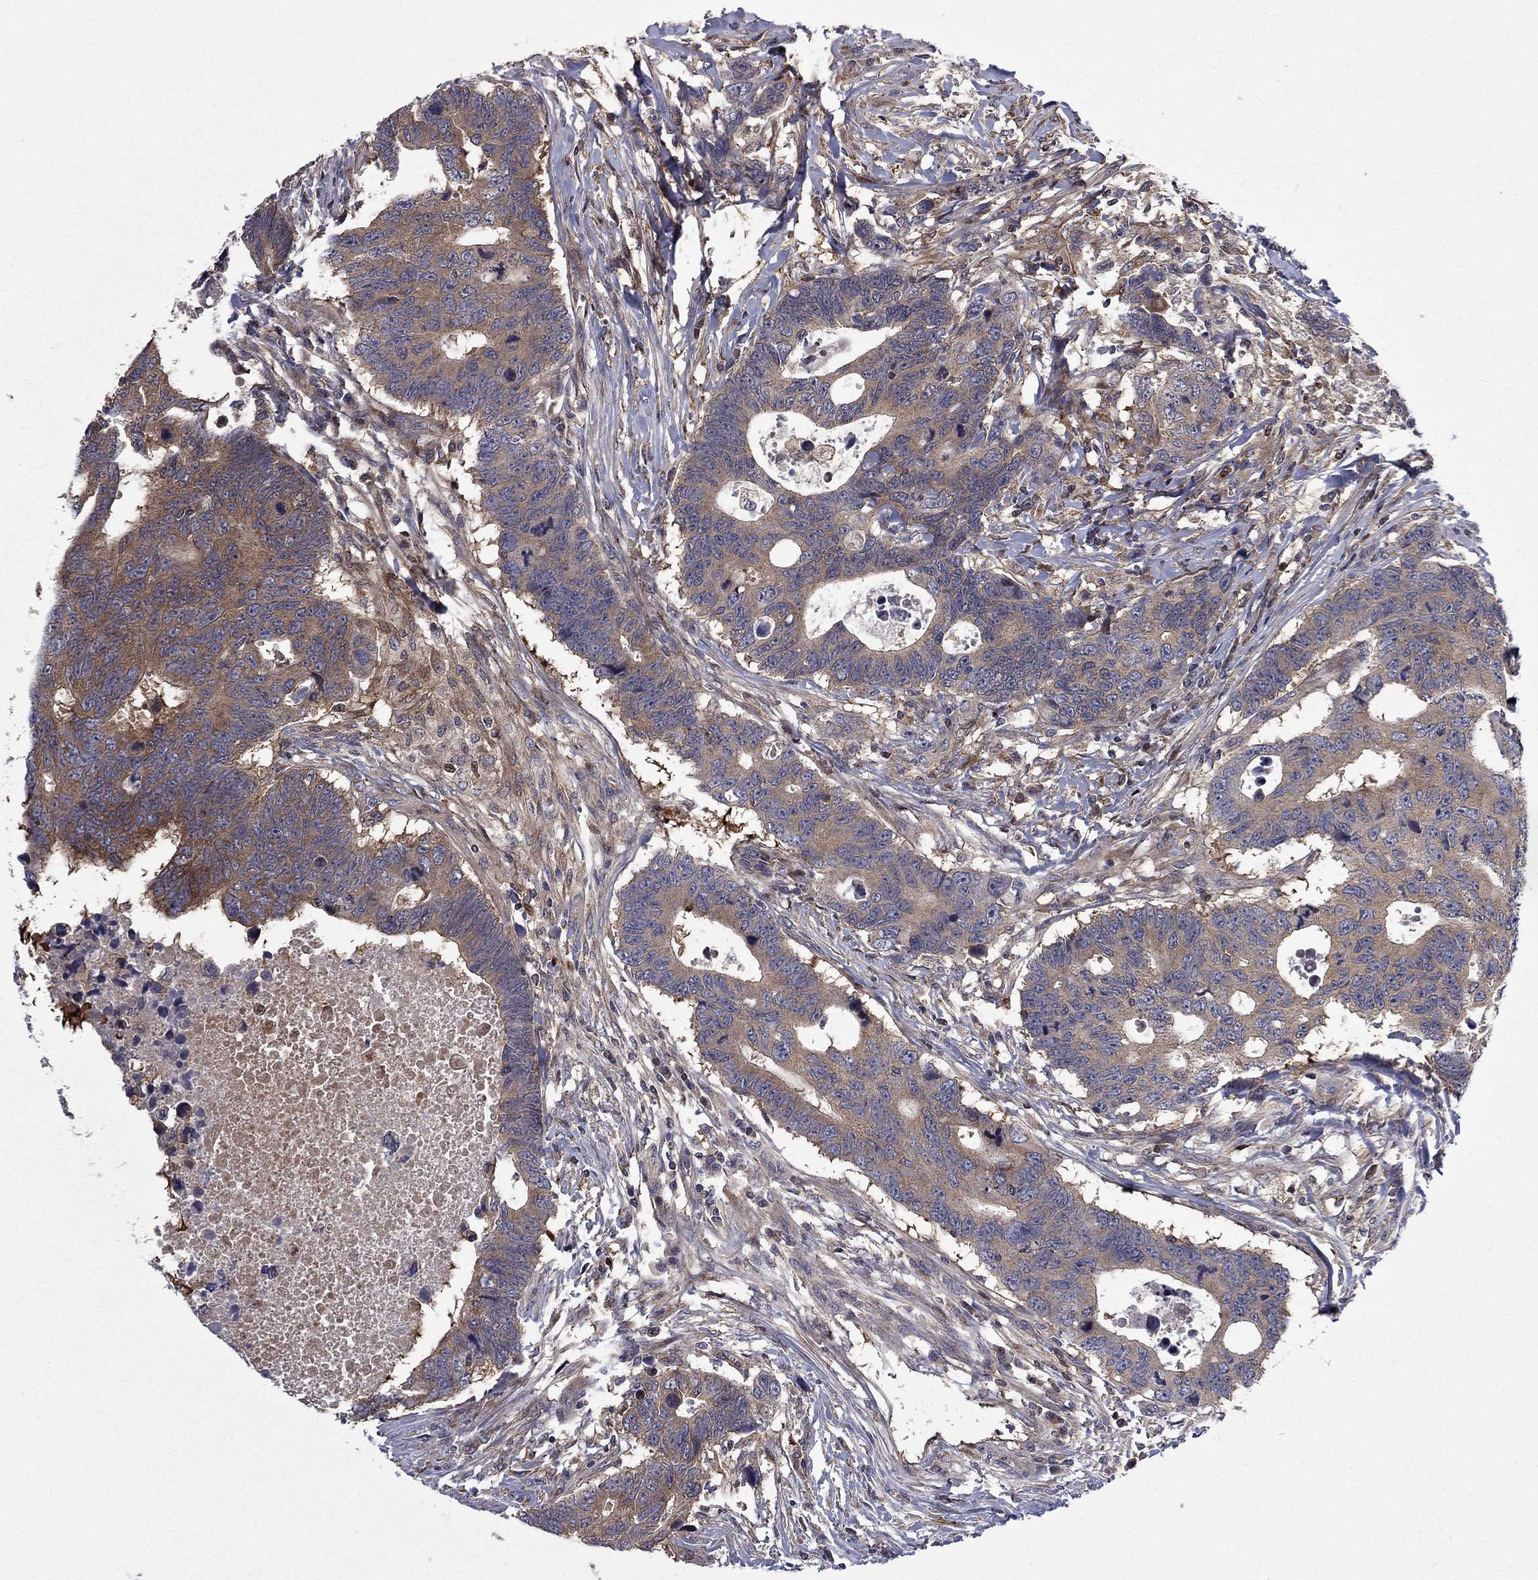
{"staining": {"intensity": "moderate", "quantity": ">75%", "location": "cytoplasmic/membranous"}, "tissue": "colorectal cancer", "cell_type": "Tumor cells", "image_type": "cancer", "snomed": [{"axis": "morphology", "description": "Adenocarcinoma, NOS"}, {"axis": "topography", "description": "Colon"}], "caption": "A photomicrograph of colorectal cancer stained for a protein reveals moderate cytoplasmic/membranous brown staining in tumor cells.", "gene": "HDAC4", "patient": {"sex": "female", "age": 77}}